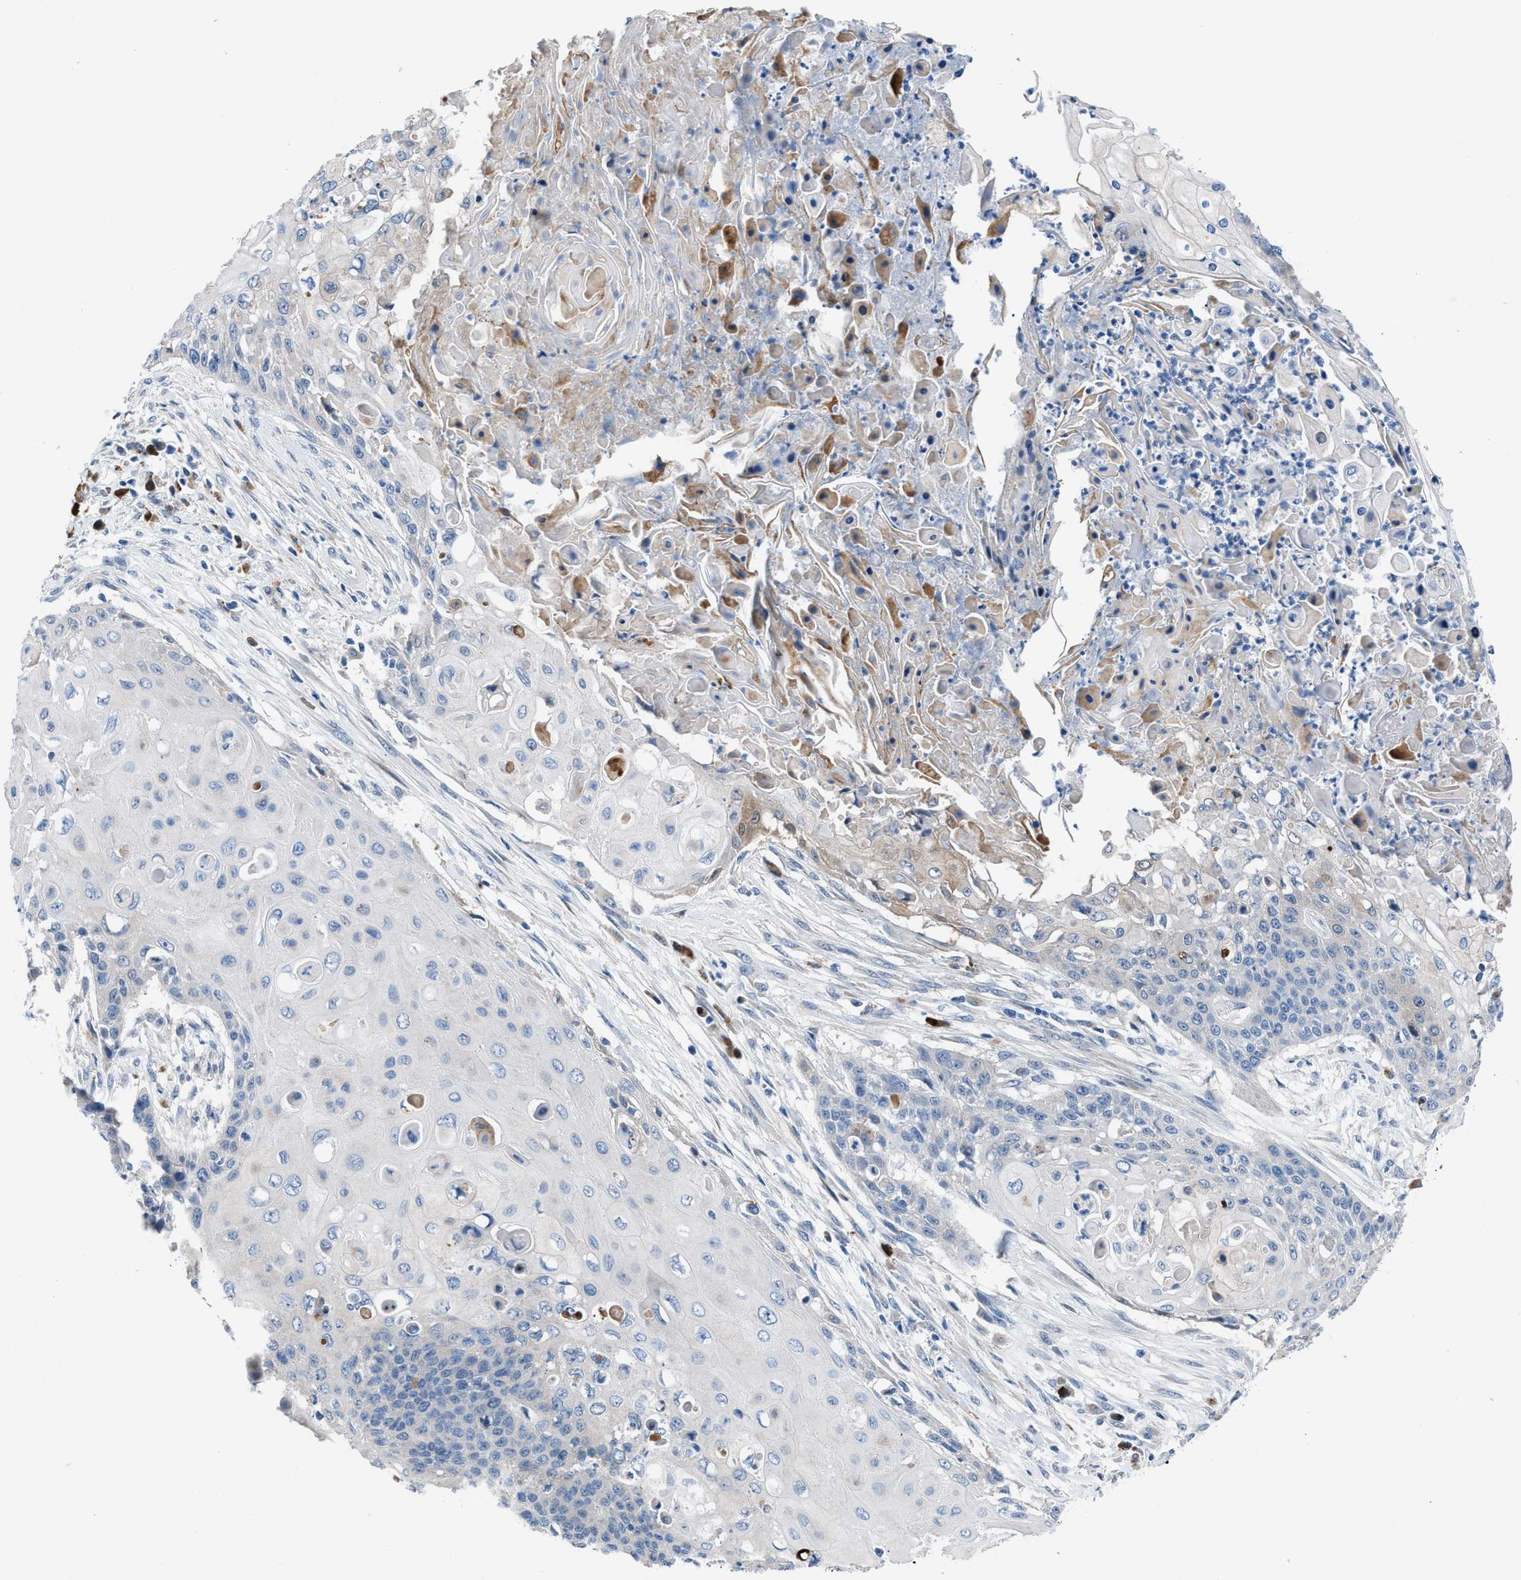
{"staining": {"intensity": "negative", "quantity": "none", "location": "none"}, "tissue": "cervical cancer", "cell_type": "Tumor cells", "image_type": "cancer", "snomed": [{"axis": "morphology", "description": "Squamous cell carcinoma, NOS"}, {"axis": "topography", "description": "Cervix"}], "caption": "Immunohistochemical staining of cervical cancer (squamous cell carcinoma) shows no significant positivity in tumor cells.", "gene": "UAP1", "patient": {"sex": "female", "age": 39}}